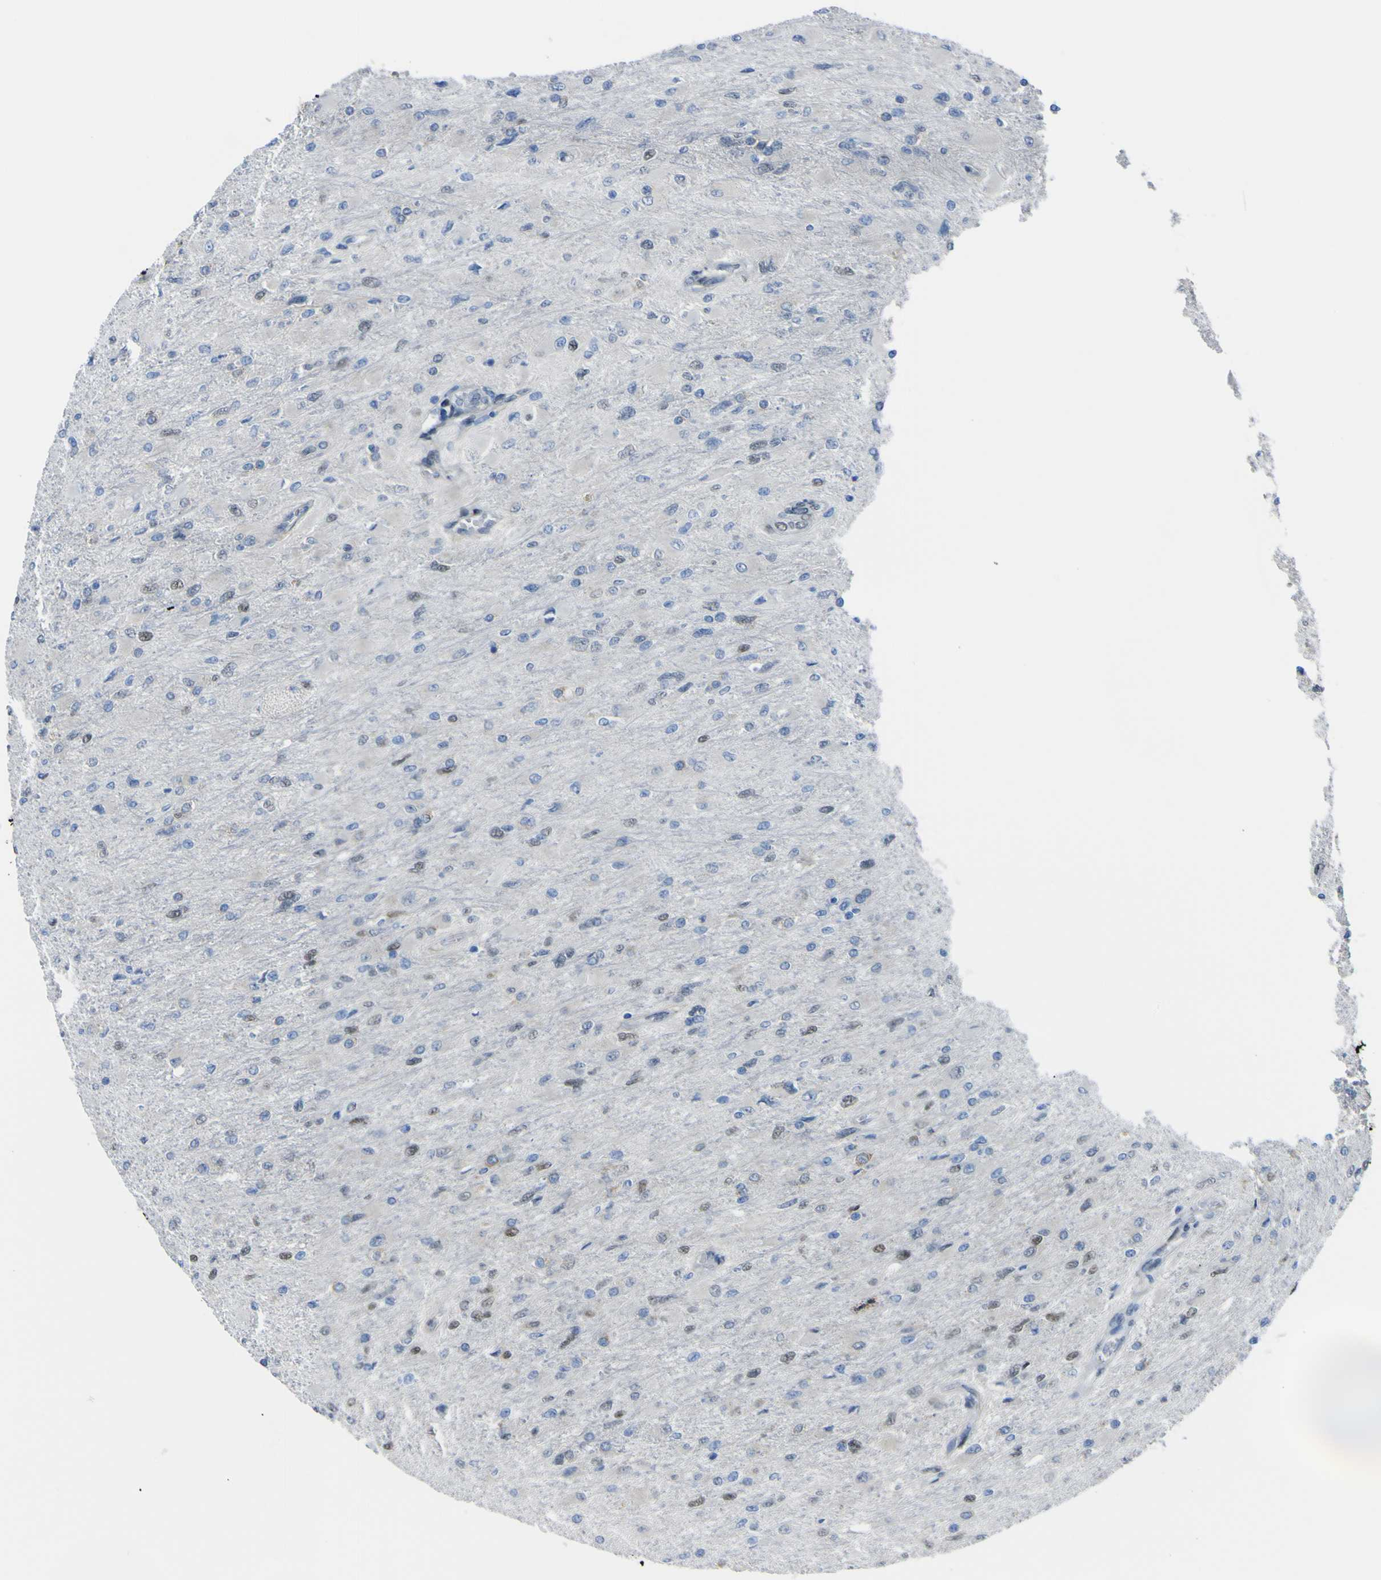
{"staining": {"intensity": "weak", "quantity": "<25%", "location": "nuclear"}, "tissue": "glioma", "cell_type": "Tumor cells", "image_type": "cancer", "snomed": [{"axis": "morphology", "description": "Glioma, malignant, High grade"}, {"axis": "topography", "description": "Cerebral cortex"}], "caption": "This is a image of IHC staining of malignant glioma (high-grade), which shows no staining in tumor cells.", "gene": "LRRN1", "patient": {"sex": "female", "age": 36}}